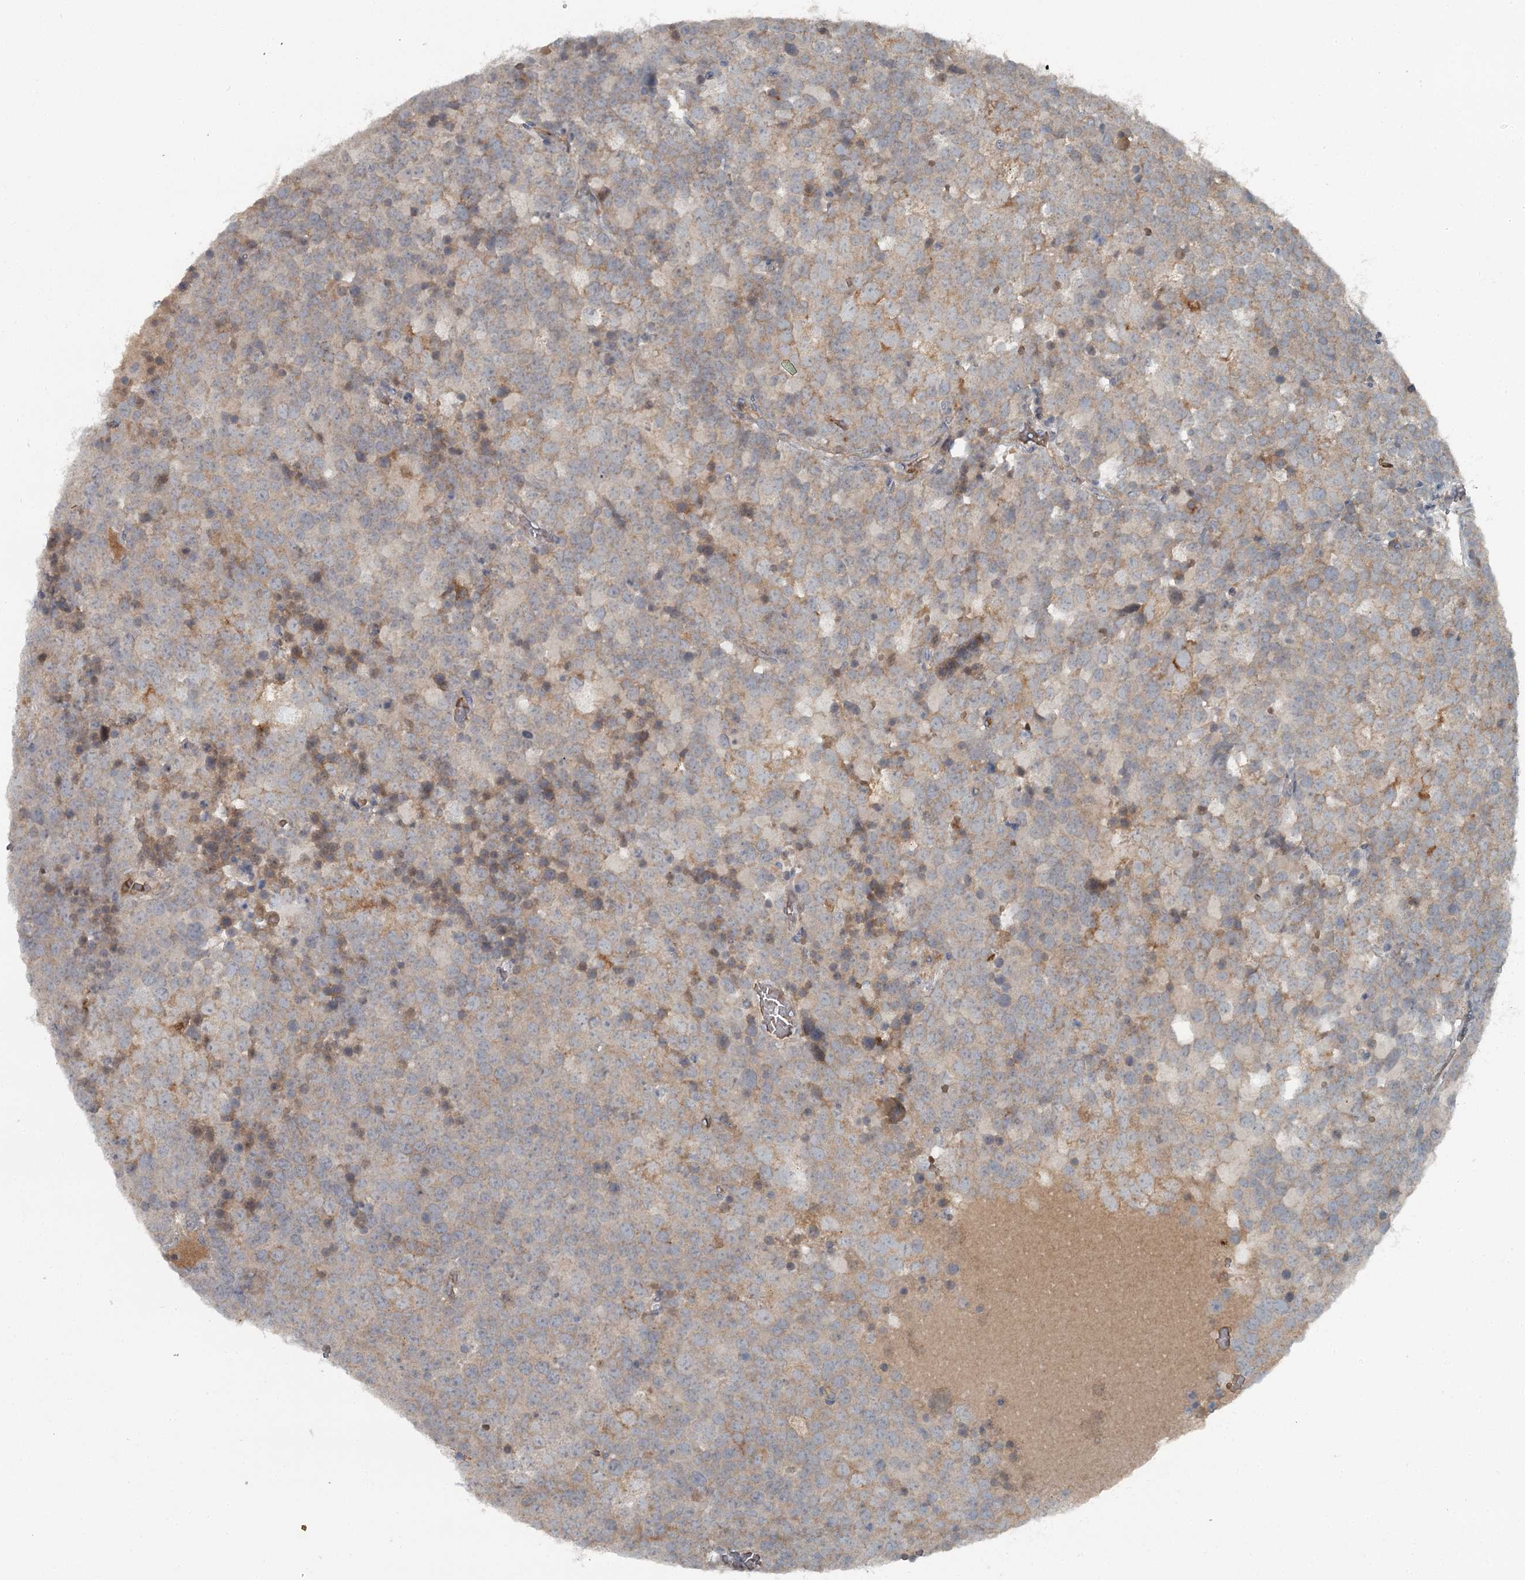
{"staining": {"intensity": "weak", "quantity": "25%-75%", "location": "cytoplasmic/membranous"}, "tissue": "testis cancer", "cell_type": "Tumor cells", "image_type": "cancer", "snomed": [{"axis": "morphology", "description": "Seminoma, NOS"}, {"axis": "topography", "description": "Testis"}], "caption": "About 25%-75% of tumor cells in human testis cancer (seminoma) exhibit weak cytoplasmic/membranous protein staining as visualized by brown immunohistochemical staining.", "gene": "SLC39A8", "patient": {"sex": "male", "age": 71}}